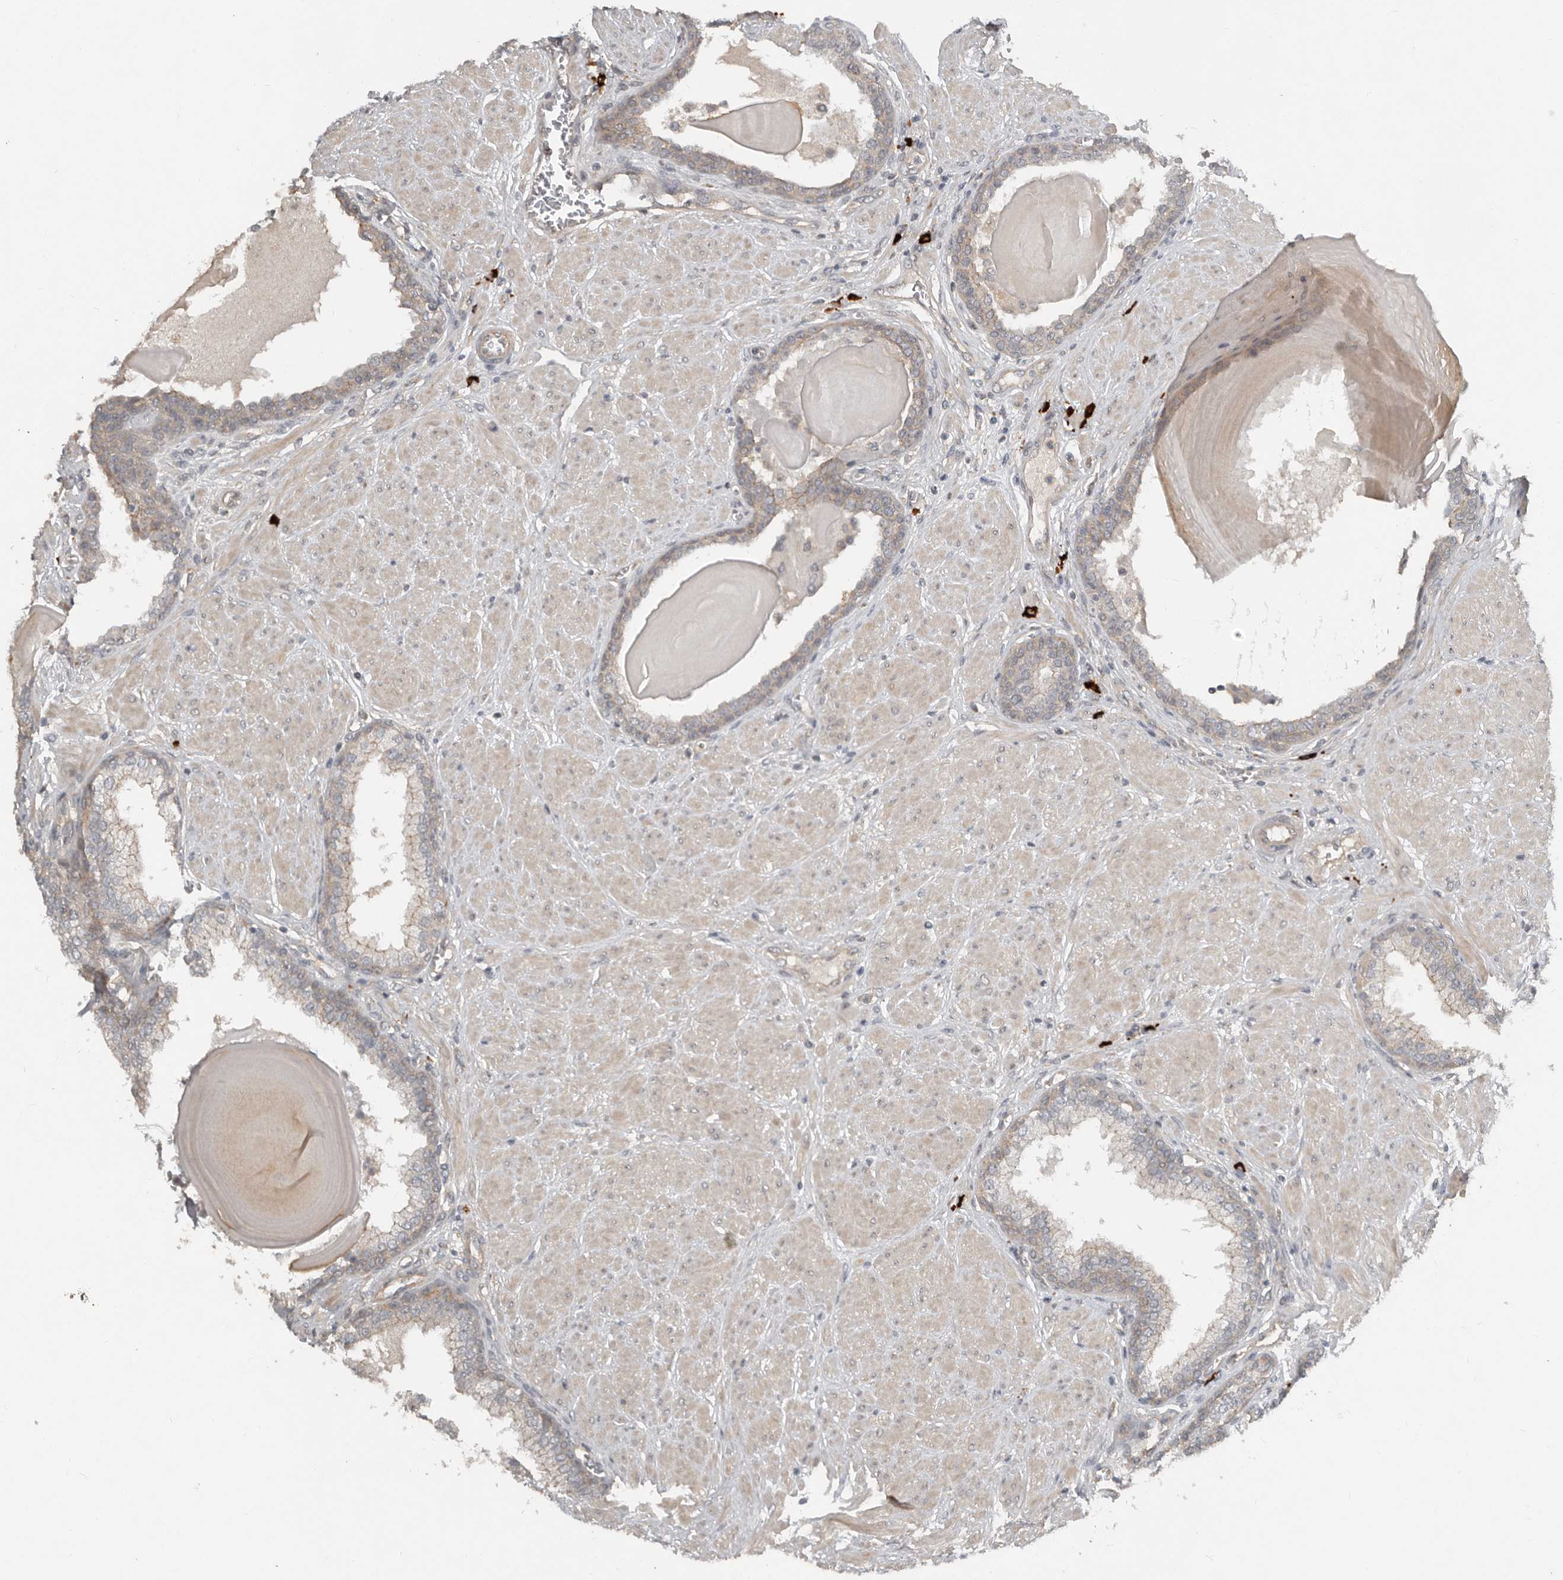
{"staining": {"intensity": "weak", "quantity": "25%-75%", "location": "cytoplasmic/membranous"}, "tissue": "prostate", "cell_type": "Glandular cells", "image_type": "normal", "snomed": [{"axis": "morphology", "description": "Normal tissue, NOS"}, {"axis": "topography", "description": "Prostate"}], "caption": "Protein expression by immunohistochemistry shows weak cytoplasmic/membranous staining in approximately 25%-75% of glandular cells in benign prostate. The staining was performed using DAB, with brown indicating positive protein expression. Nuclei are stained blue with hematoxylin.", "gene": "TEAD3", "patient": {"sex": "male", "age": 51}}